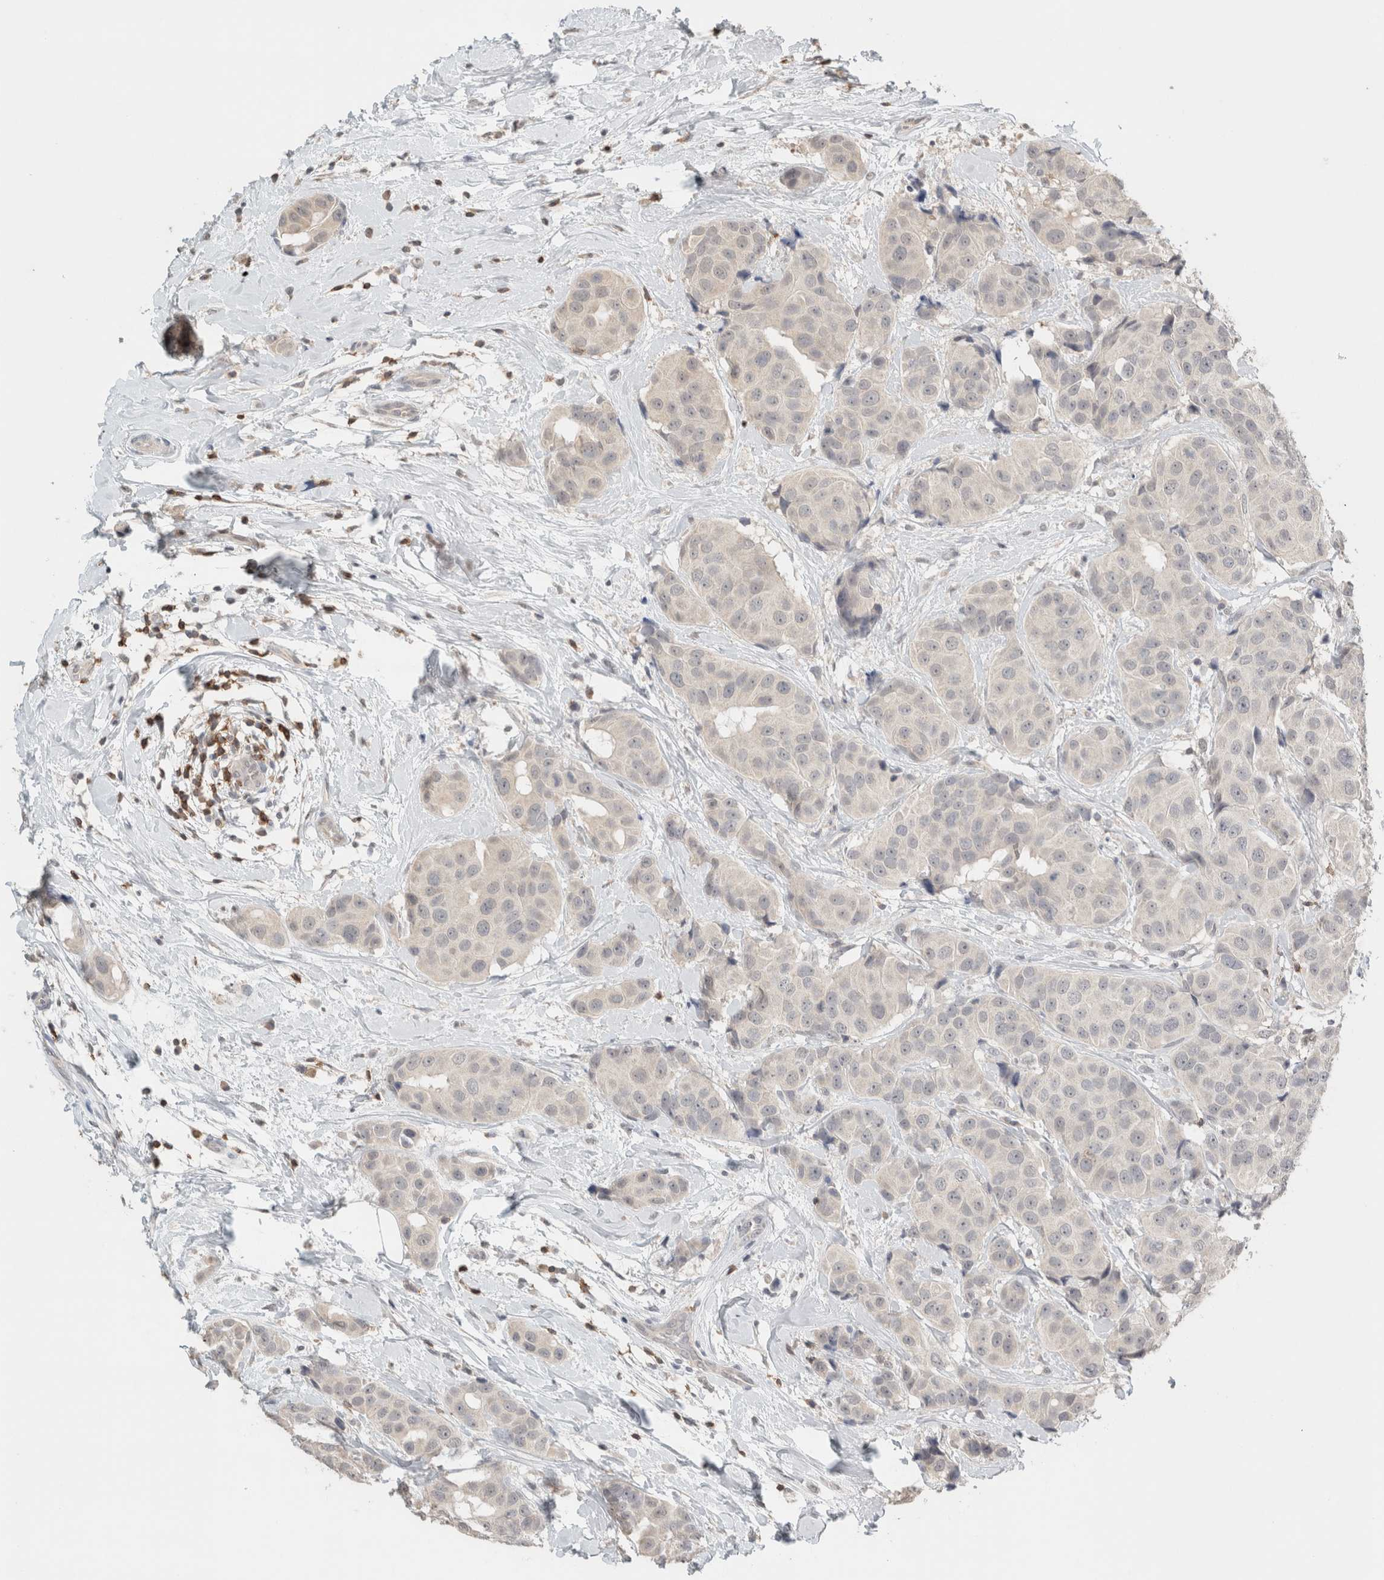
{"staining": {"intensity": "negative", "quantity": "none", "location": "none"}, "tissue": "breast cancer", "cell_type": "Tumor cells", "image_type": "cancer", "snomed": [{"axis": "morphology", "description": "Normal tissue, NOS"}, {"axis": "morphology", "description": "Duct carcinoma"}, {"axis": "topography", "description": "Breast"}], "caption": "Immunohistochemical staining of breast cancer reveals no significant expression in tumor cells. (Immunohistochemistry, brightfield microscopy, high magnification).", "gene": "TRAT1", "patient": {"sex": "female", "age": 39}}